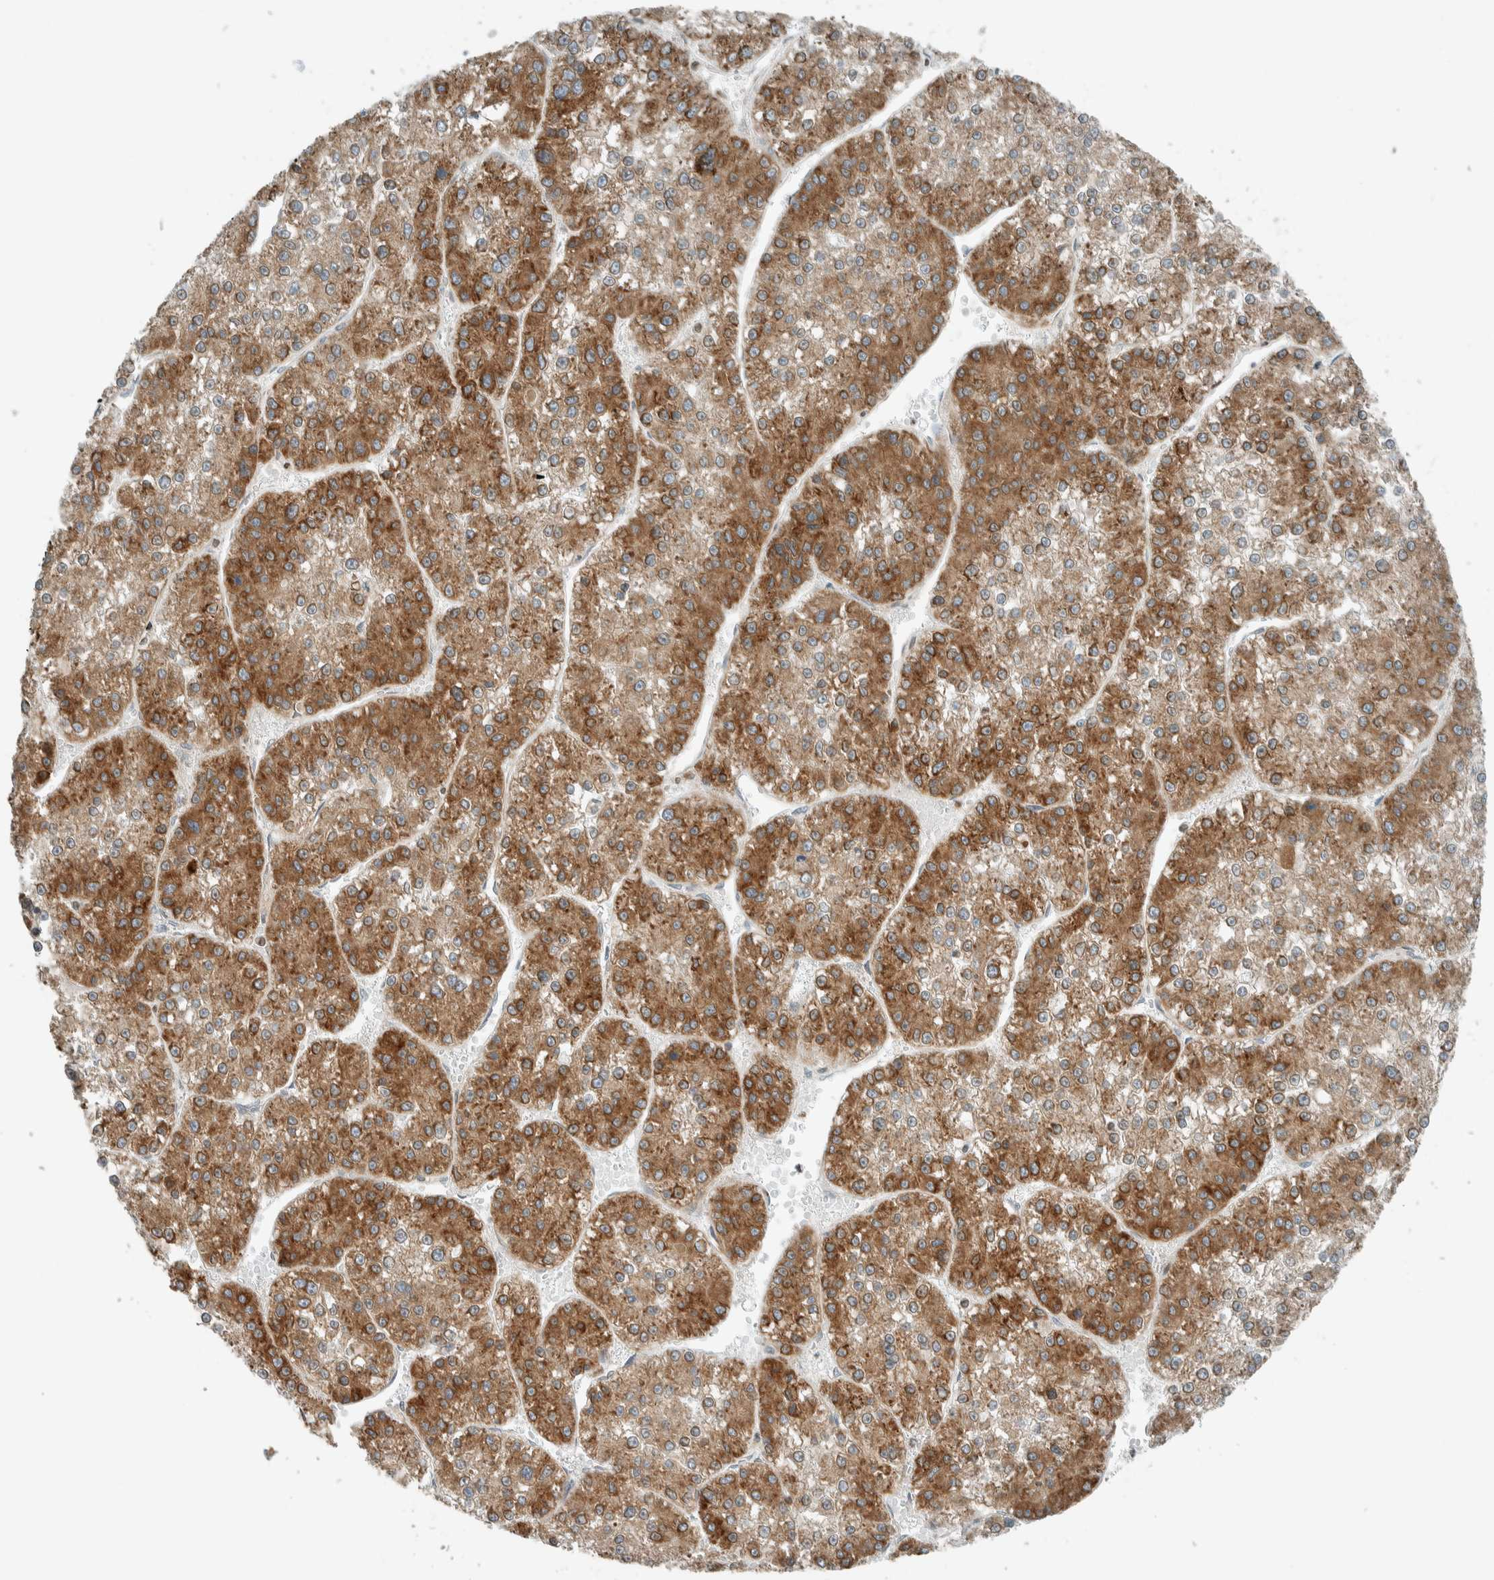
{"staining": {"intensity": "moderate", "quantity": ">75%", "location": "cytoplasmic/membranous"}, "tissue": "liver cancer", "cell_type": "Tumor cells", "image_type": "cancer", "snomed": [{"axis": "morphology", "description": "Carcinoma, Hepatocellular, NOS"}, {"axis": "topography", "description": "Liver"}], "caption": "Human hepatocellular carcinoma (liver) stained with a protein marker exhibits moderate staining in tumor cells.", "gene": "SEL1L", "patient": {"sex": "female", "age": 73}}